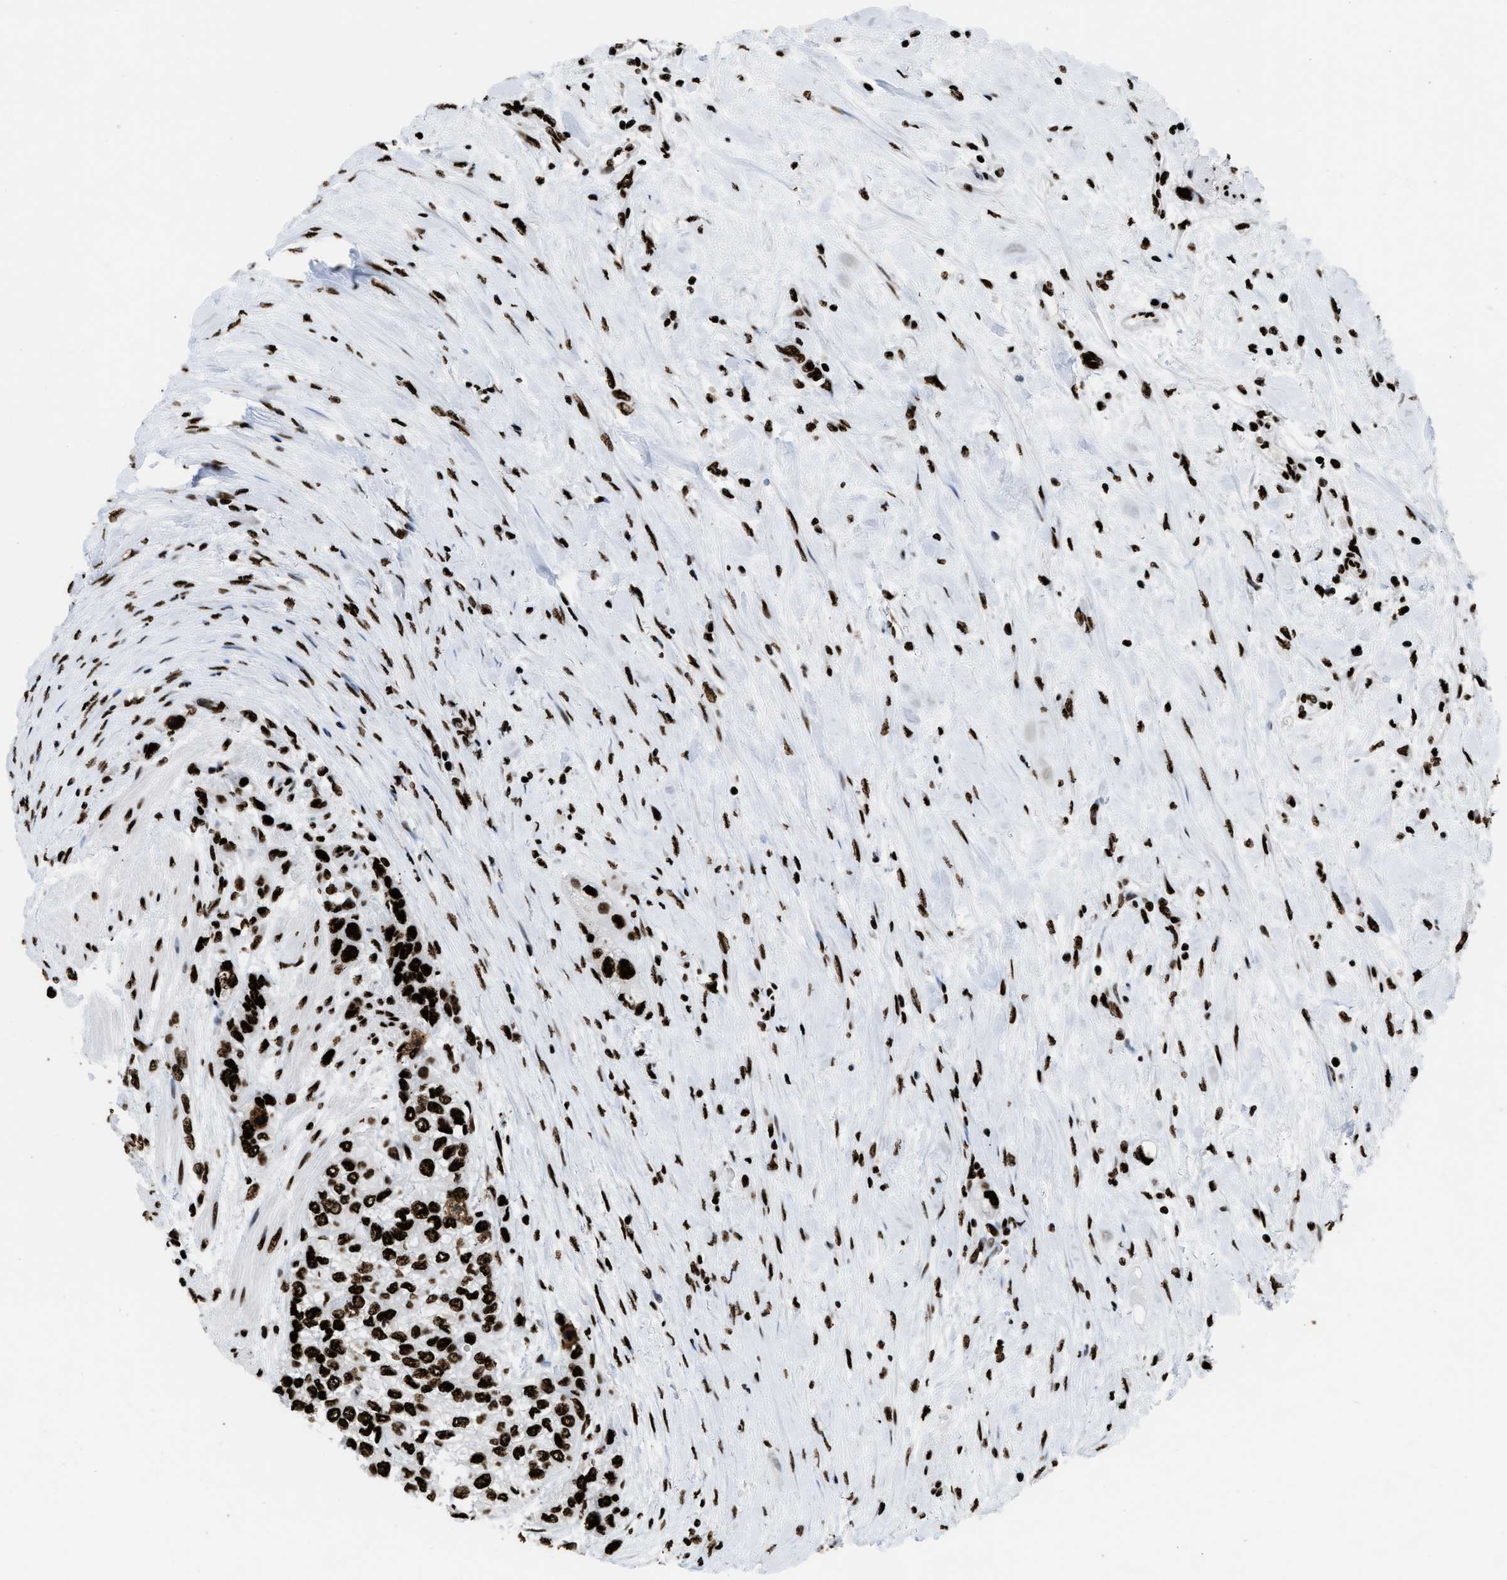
{"staining": {"intensity": "strong", "quantity": ">75%", "location": "nuclear"}, "tissue": "urothelial cancer", "cell_type": "Tumor cells", "image_type": "cancer", "snomed": [{"axis": "morphology", "description": "Urothelial carcinoma, High grade"}, {"axis": "topography", "description": "Urinary bladder"}], "caption": "A high amount of strong nuclear expression is identified in approximately >75% of tumor cells in high-grade urothelial carcinoma tissue. (brown staining indicates protein expression, while blue staining denotes nuclei).", "gene": "HNRNPM", "patient": {"sex": "female", "age": 56}}